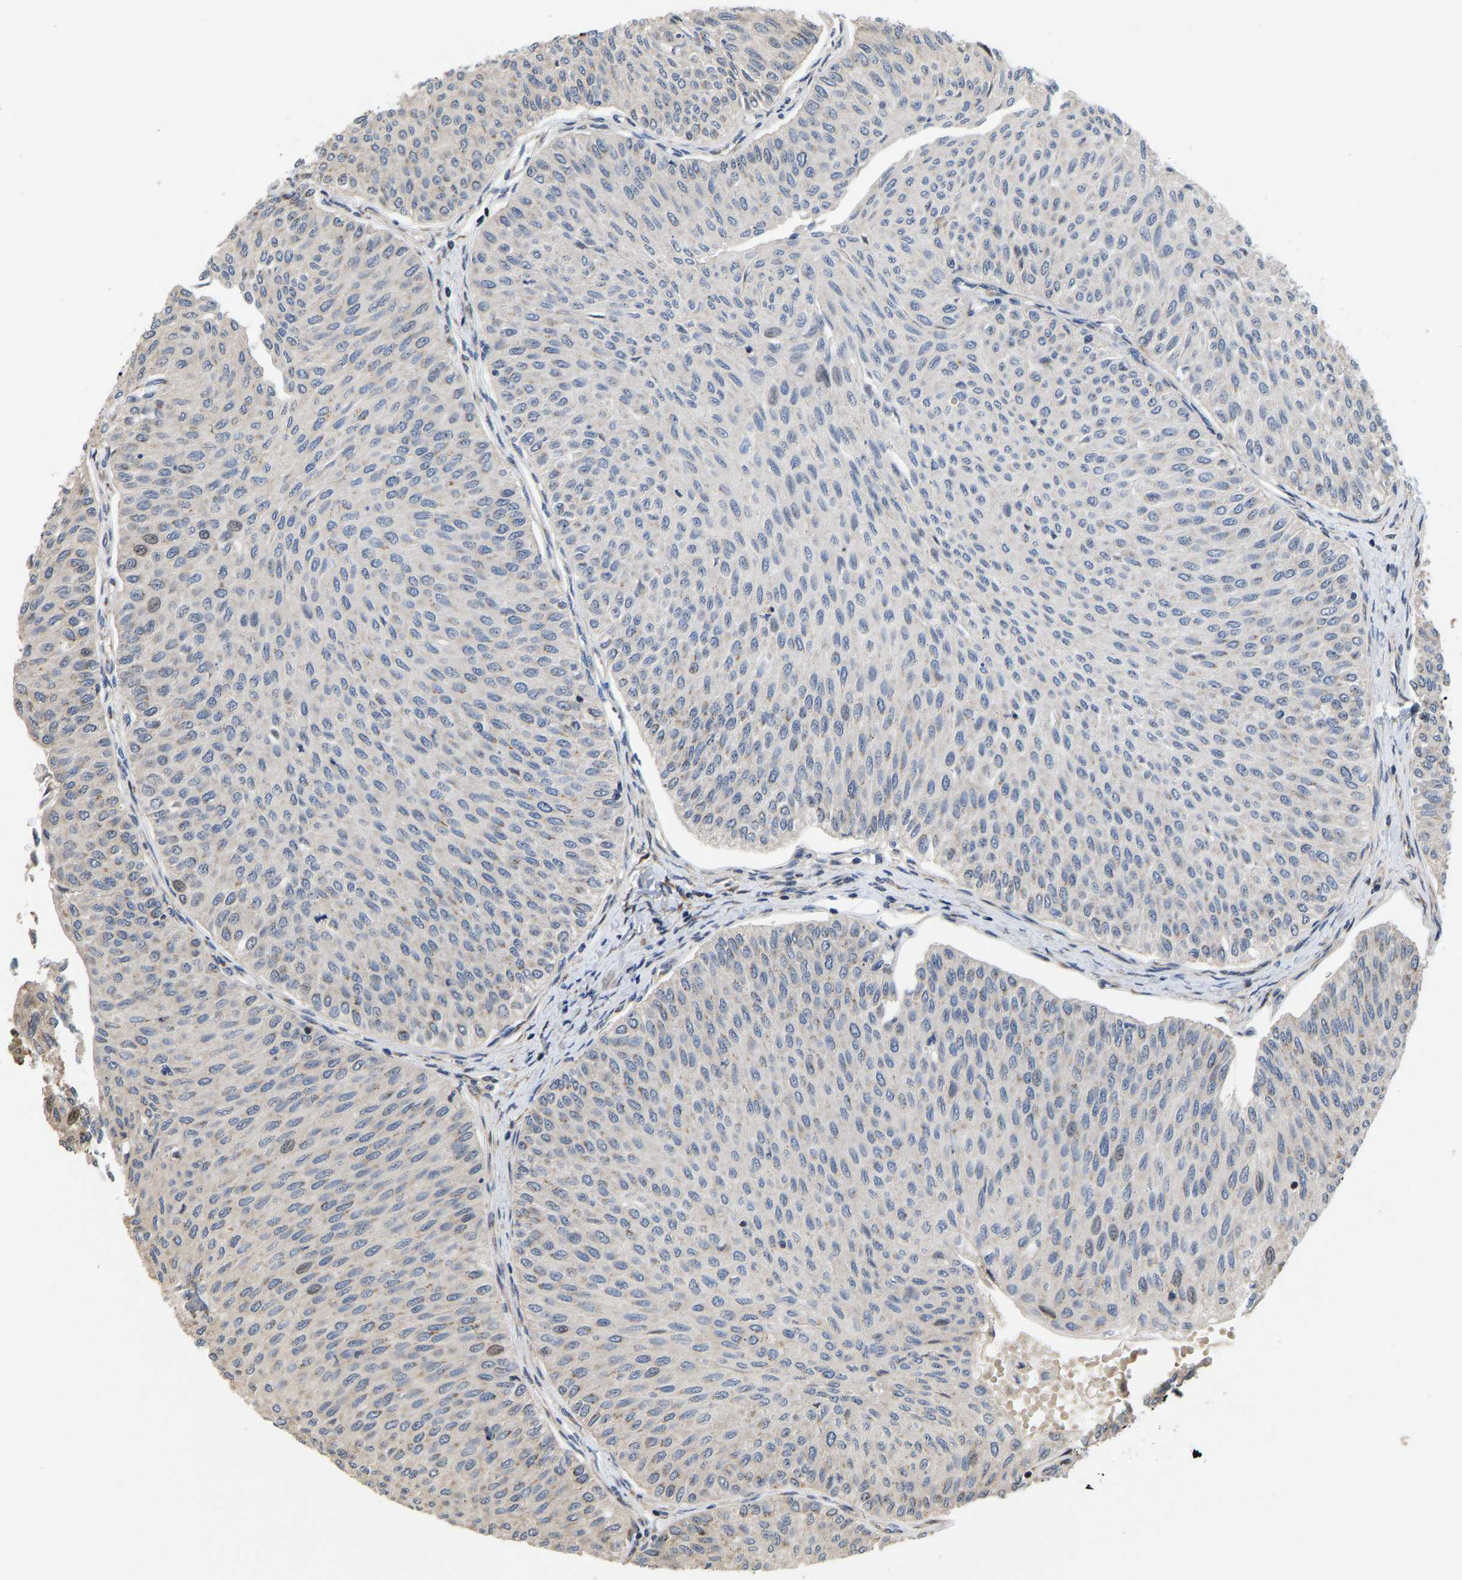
{"staining": {"intensity": "moderate", "quantity": "<25%", "location": "cytoplasmic/membranous"}, "tissue": "urothelial cancer", "cell_type": "Tumor cells", "image_type": "cancer", "snomed": [{"axis": "morphology", "description": "Urothelial carcinoma, Low grade"}, {"axis": "topography", "description": "Urinary bladder"}], "caption": "IHC photomicrograph of urothelial cancer stained for a protein (brown), which reveals low levels of moderate cytoplasmic/membranous expression in approximately <25% of tumor cells.", "gene": "YIPF4", "patient": {"sex": "male", "age": 78}}